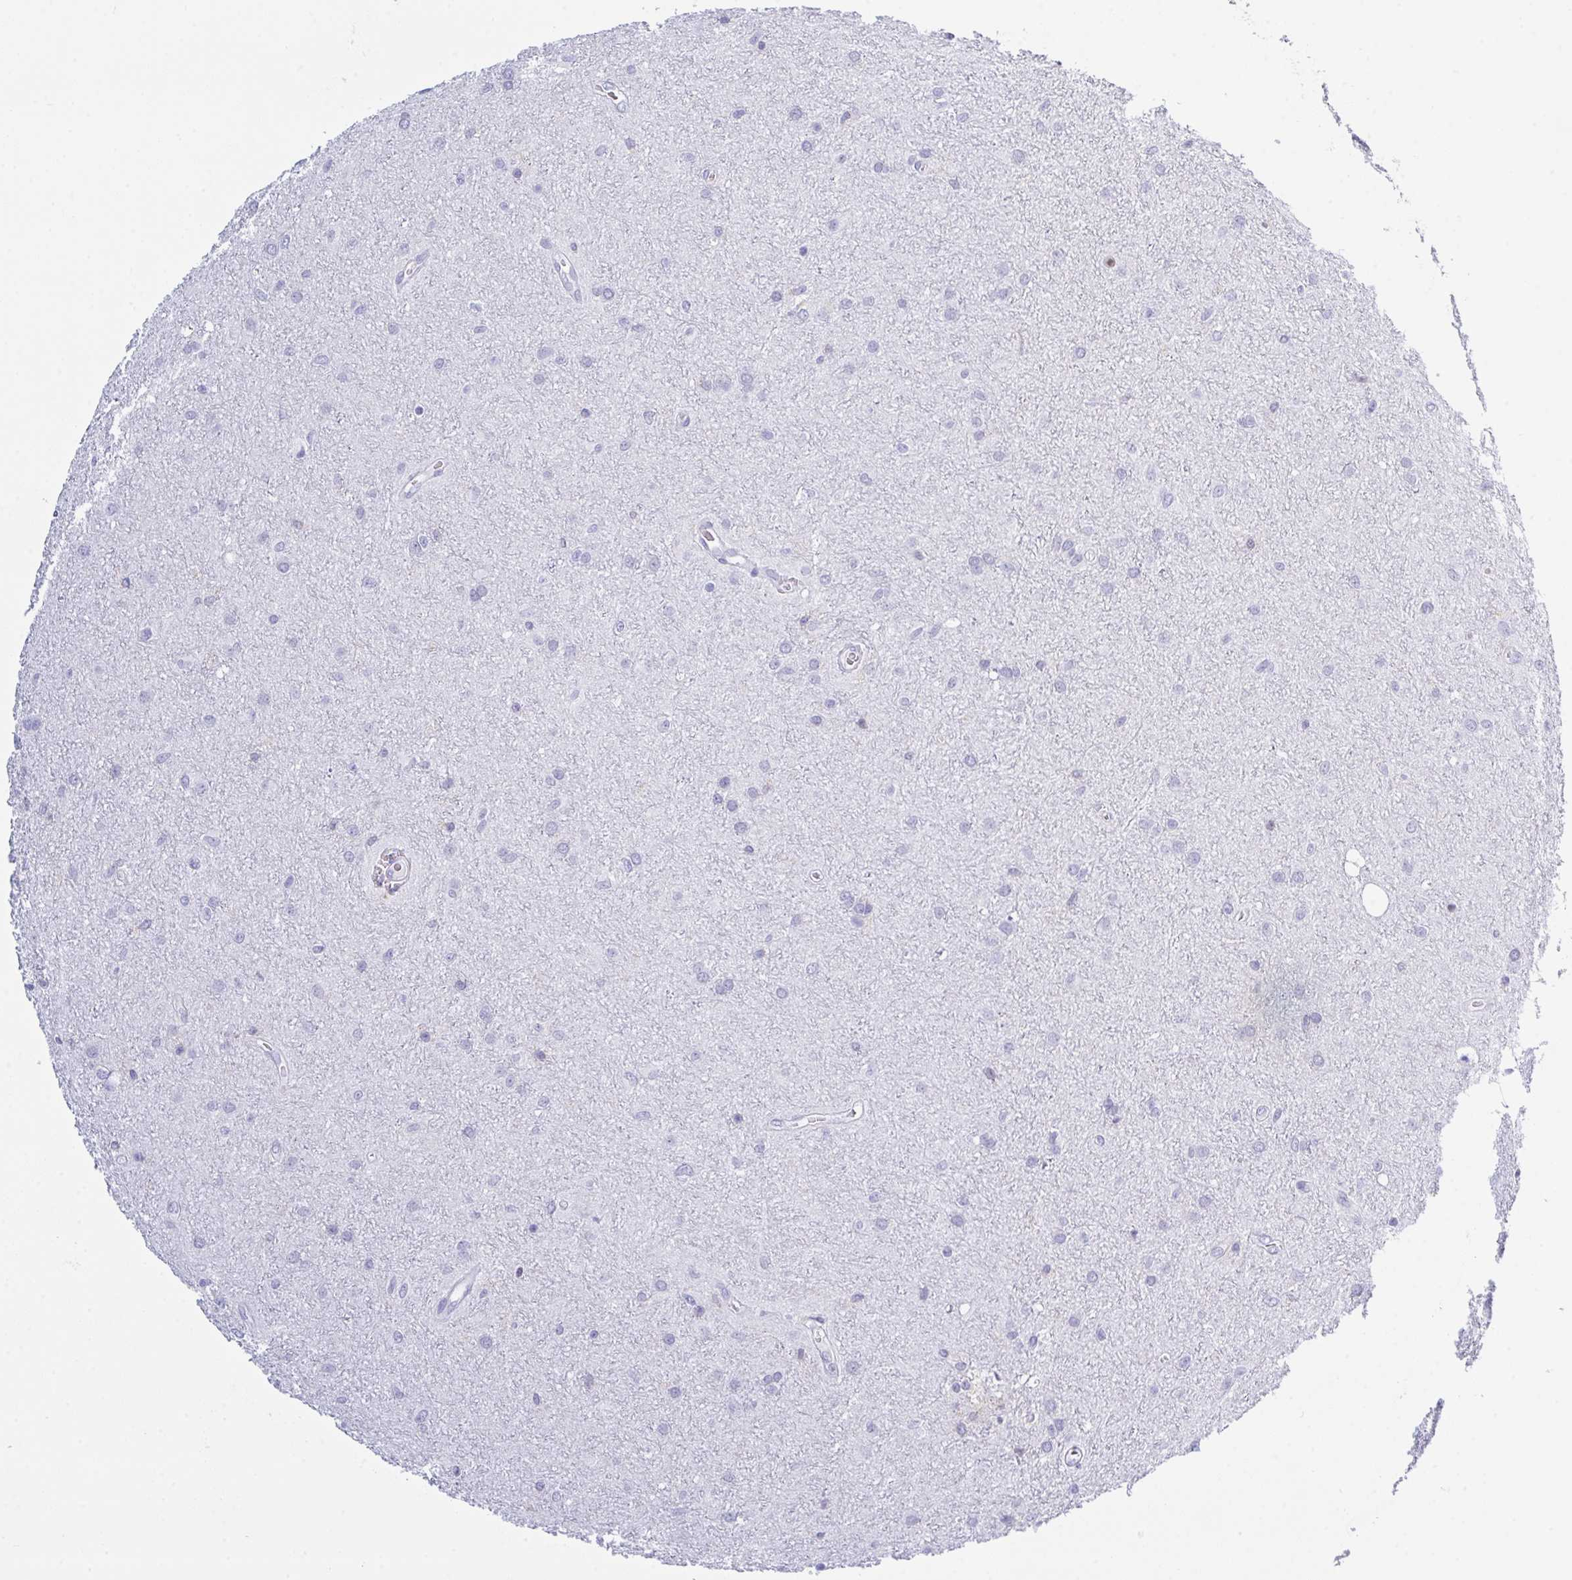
{"staining": {"intensity": "negative", "quantity": "none", "location": "none"}, "tissue": "glioma", "cell_type": "Tumor cells", "image_type": "cancer", "snomed": [{"axis": "morphology", "description": "Glioma, malignant, Low grade"}, {"axis": "topography", "description": "Cerebellum"}], "caption": "DAB (3,3'-diaminobenzidine) immunohistochemical staining of human malignant low-grade glioma shows no significant expression in tumor cells.", "gene": "MYO1F", "patient": {"sex": "female", "age": 5}}